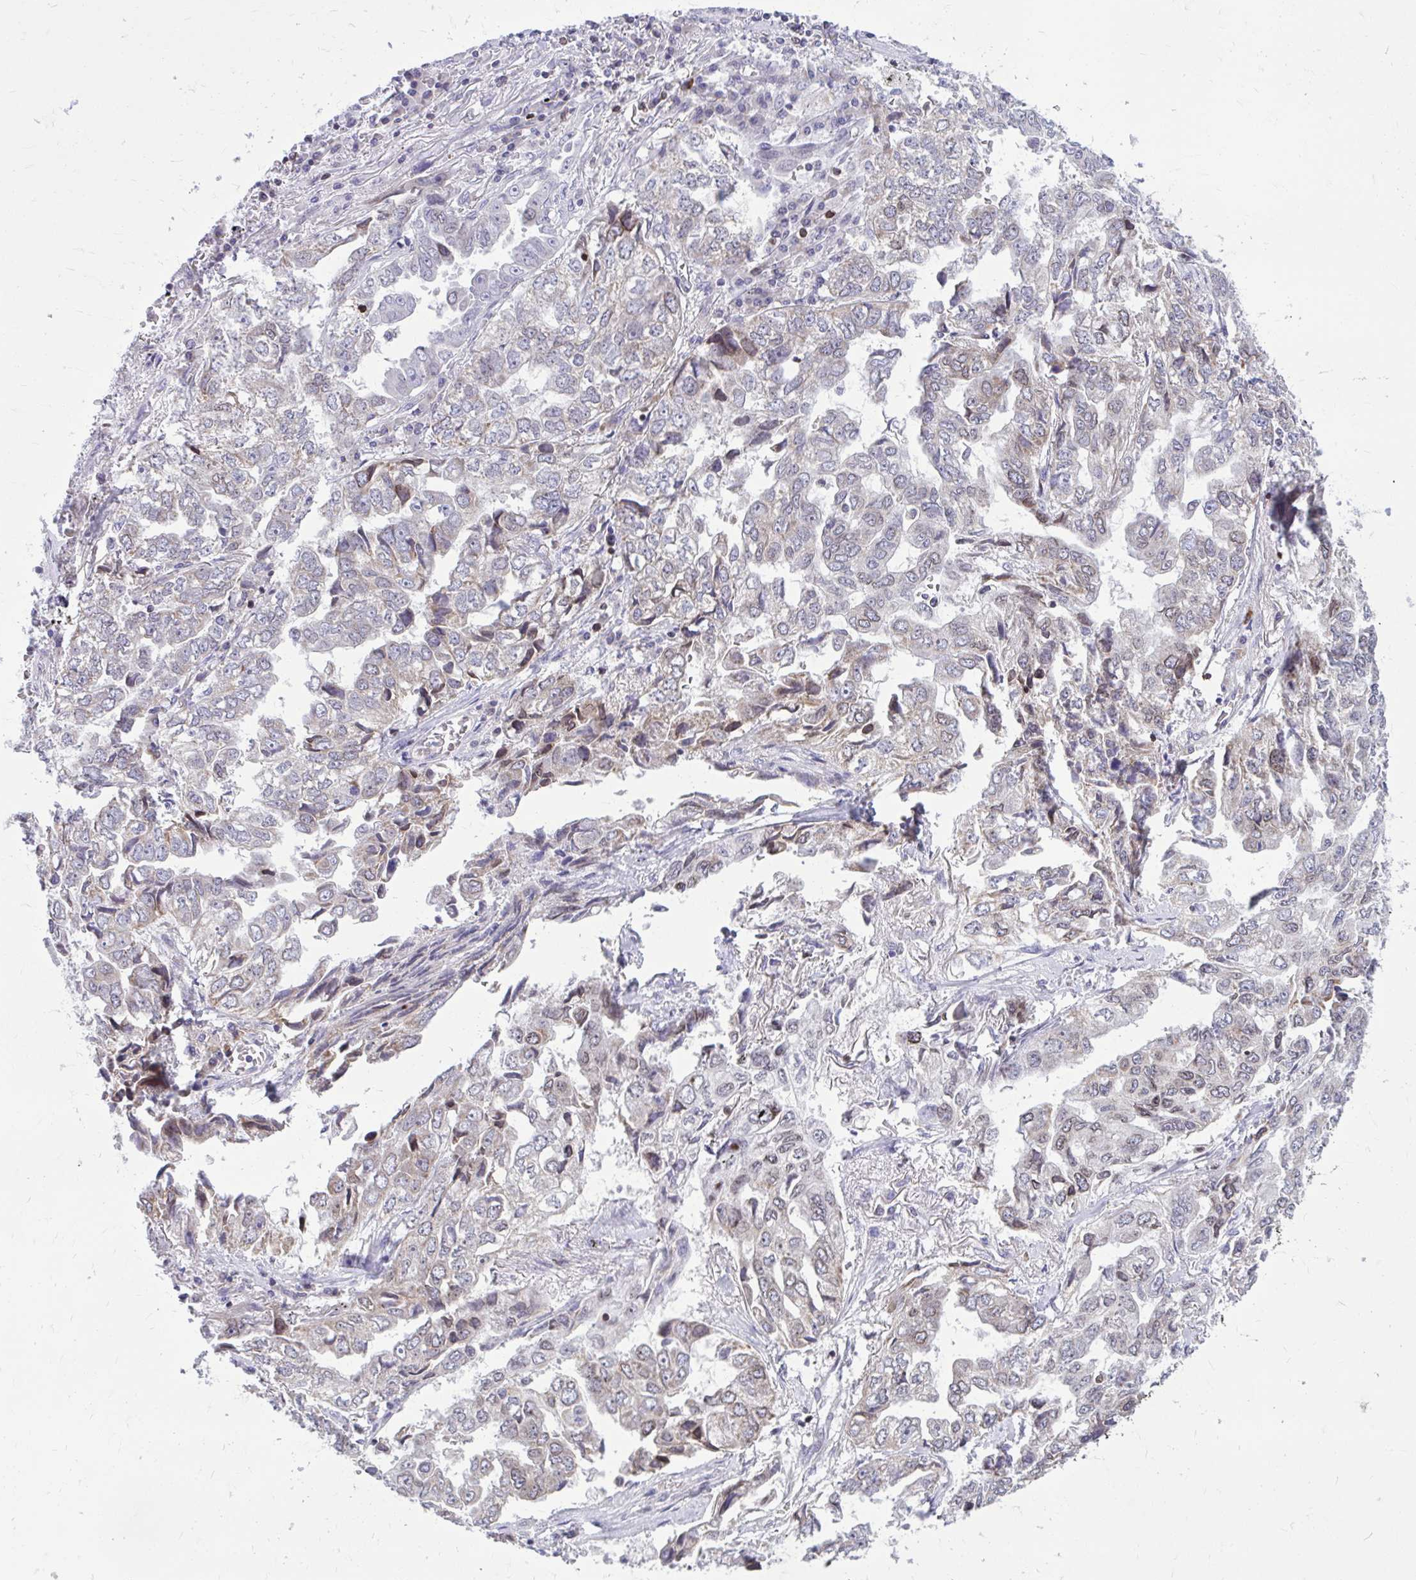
{"staining": {"intensity": "negative", "quantity": "none", "location": "none"}, "tissue": "lung cancer", "cell_type": "Tumor cells", "image_type": "cancer", "snomed": [{"axis": "morphology", "description": "Adenocarcinoma, NOS"}, {"axis": "topography", "description": "Lung"}], "caption": "Photomicrograph shows no protein expression in tumor cells of lung cancer tissue. Brightfield microscopy of immunohistochemistry stained with DAB (brown) and hematoxylin (blue), captured at high magnification.", "gene": "RPS6KA2", "patient": {"sex": "female", "age": 52}}